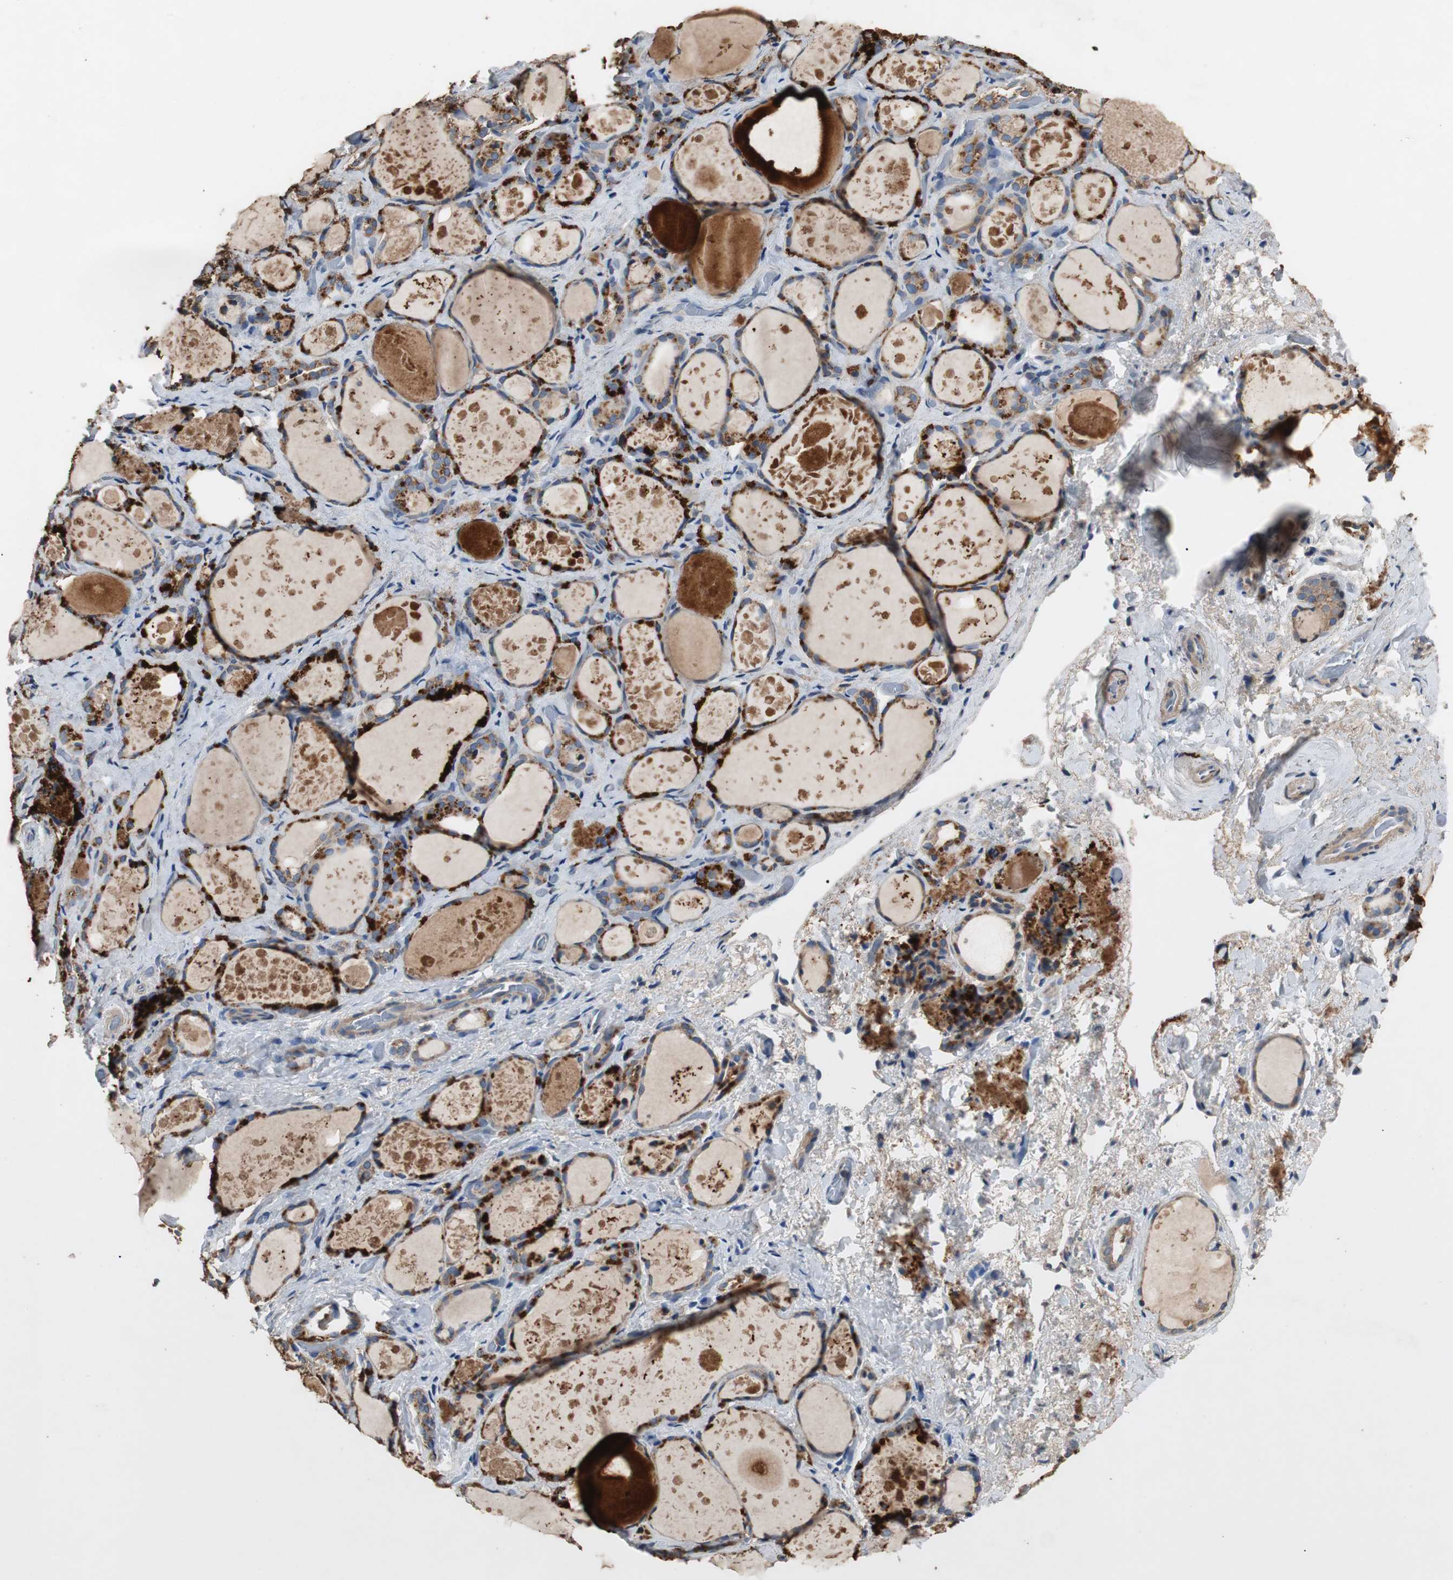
{"staining": {"intensity": "moderate", "quantity": "25%-75%", "location": "cytoplasmic/membranous"}, "tissue": "thyroid gland", "cell_type": "Glandular cells", "image_type": "normal", "snomed": [{"axis": "morphology", "description": "Normal tissue, NOS"}, {"axis": "topography", "description": "Thyroid gland"}], "caption": "This is a photomicrograph of immunohistochemistry staining of benign thyroid gland, which shows moderate staining in the cytoplasmic/membranous of glandular cells.", "gene": "TNFRSF14", "patient": {"sex": "female", "age": 75}}